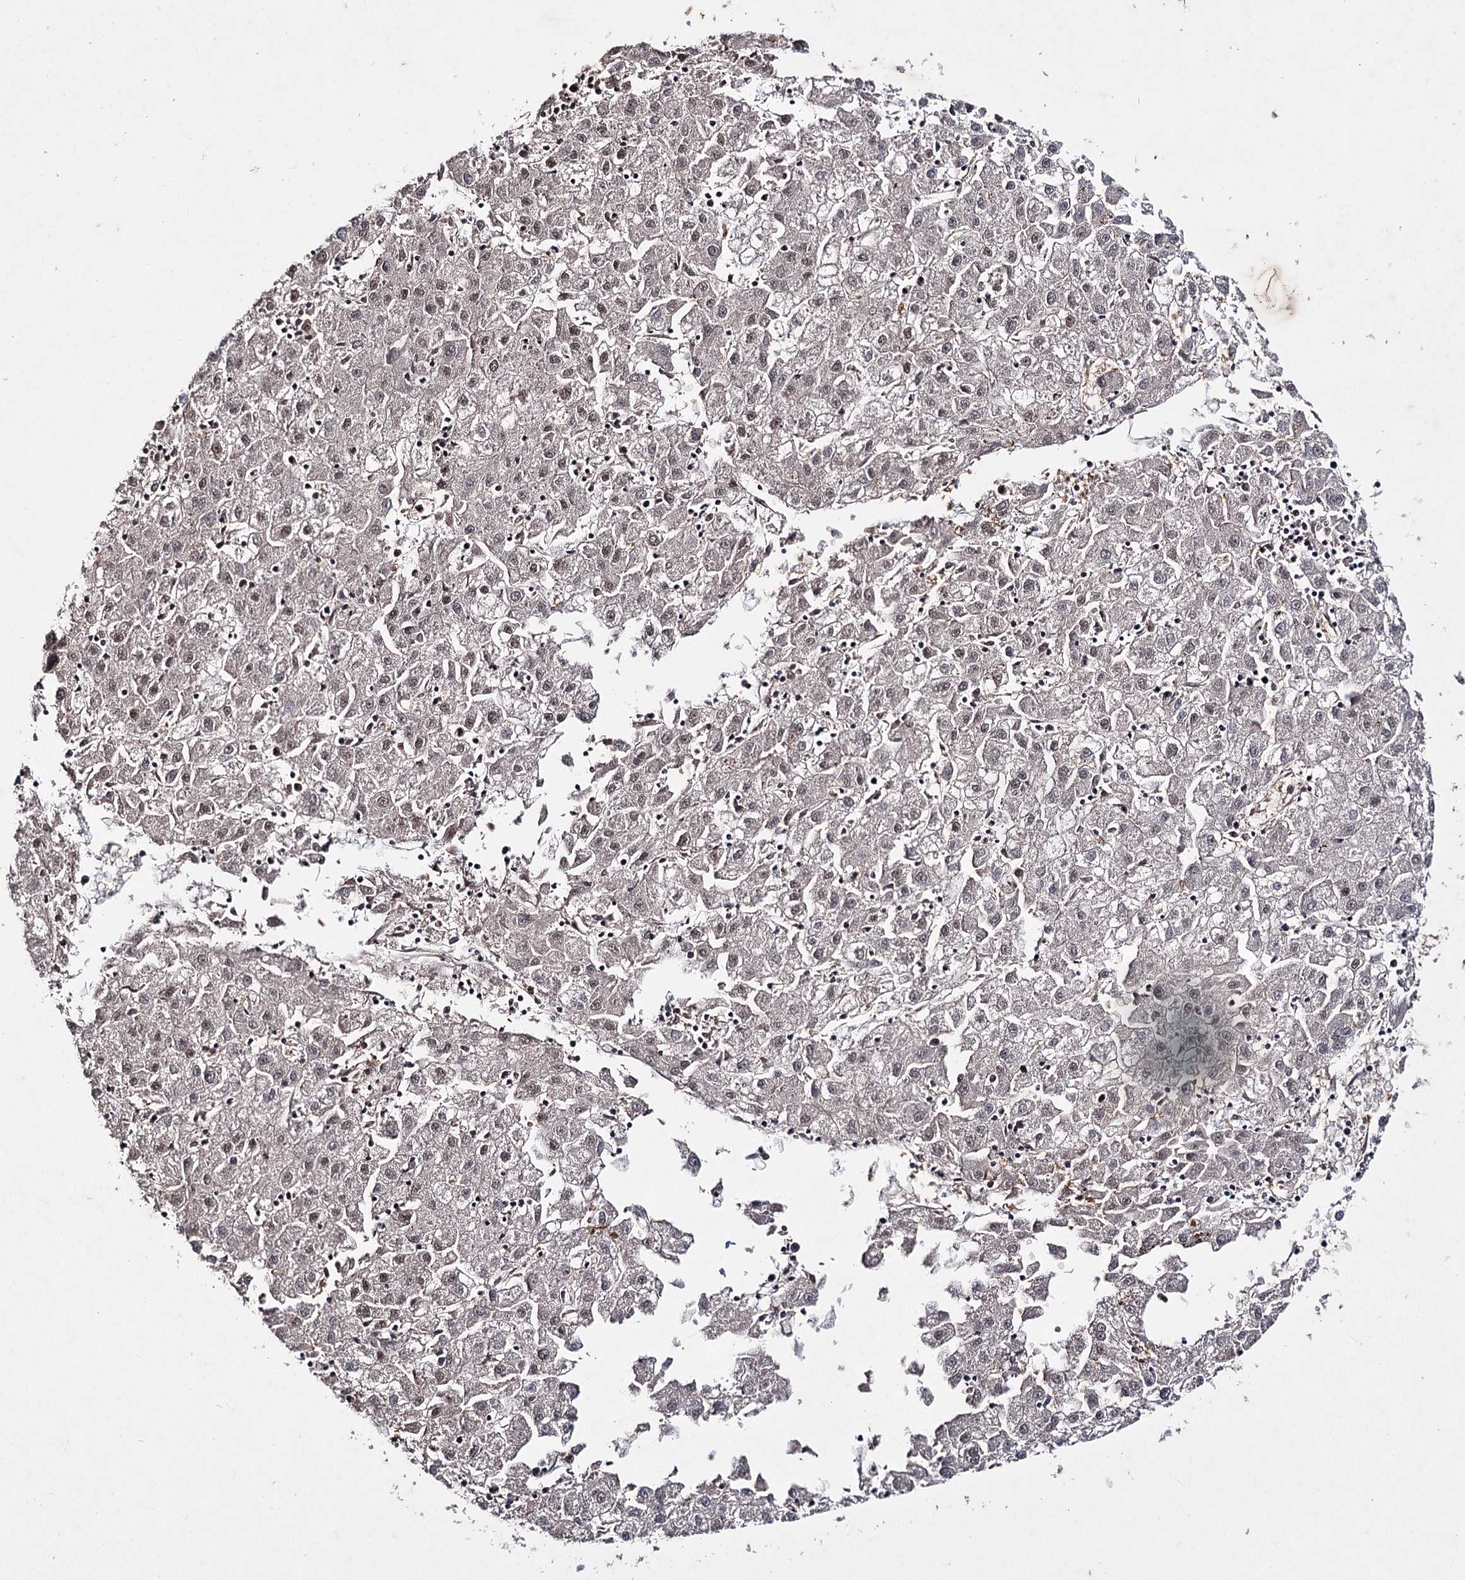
{"staining": {"intensity": "moderate", "quantity": ">75%", "location": "nuclear"}, "tissue": "liver cancer", "cell_type": "Tumor cells", "image_type": "cancer", "snomed": [{"axis": "morphology", "description": "Carcinoma, Hepatocellular, NOS"}, {"axis": "topography", "description": "Liver"}], "caption": "Immunohistochemical staining of human hepatocellular carcinoma (liver) reveals medium levels of moderate nuclear positivity in about >75% of tumor cells. (Stains: DAB in brown, nuclei in blue, Microscopy: brightfield microscopy at high magnification).", "gene": "PRPF40A", "patient": {"sex": "male", "age": 72}}